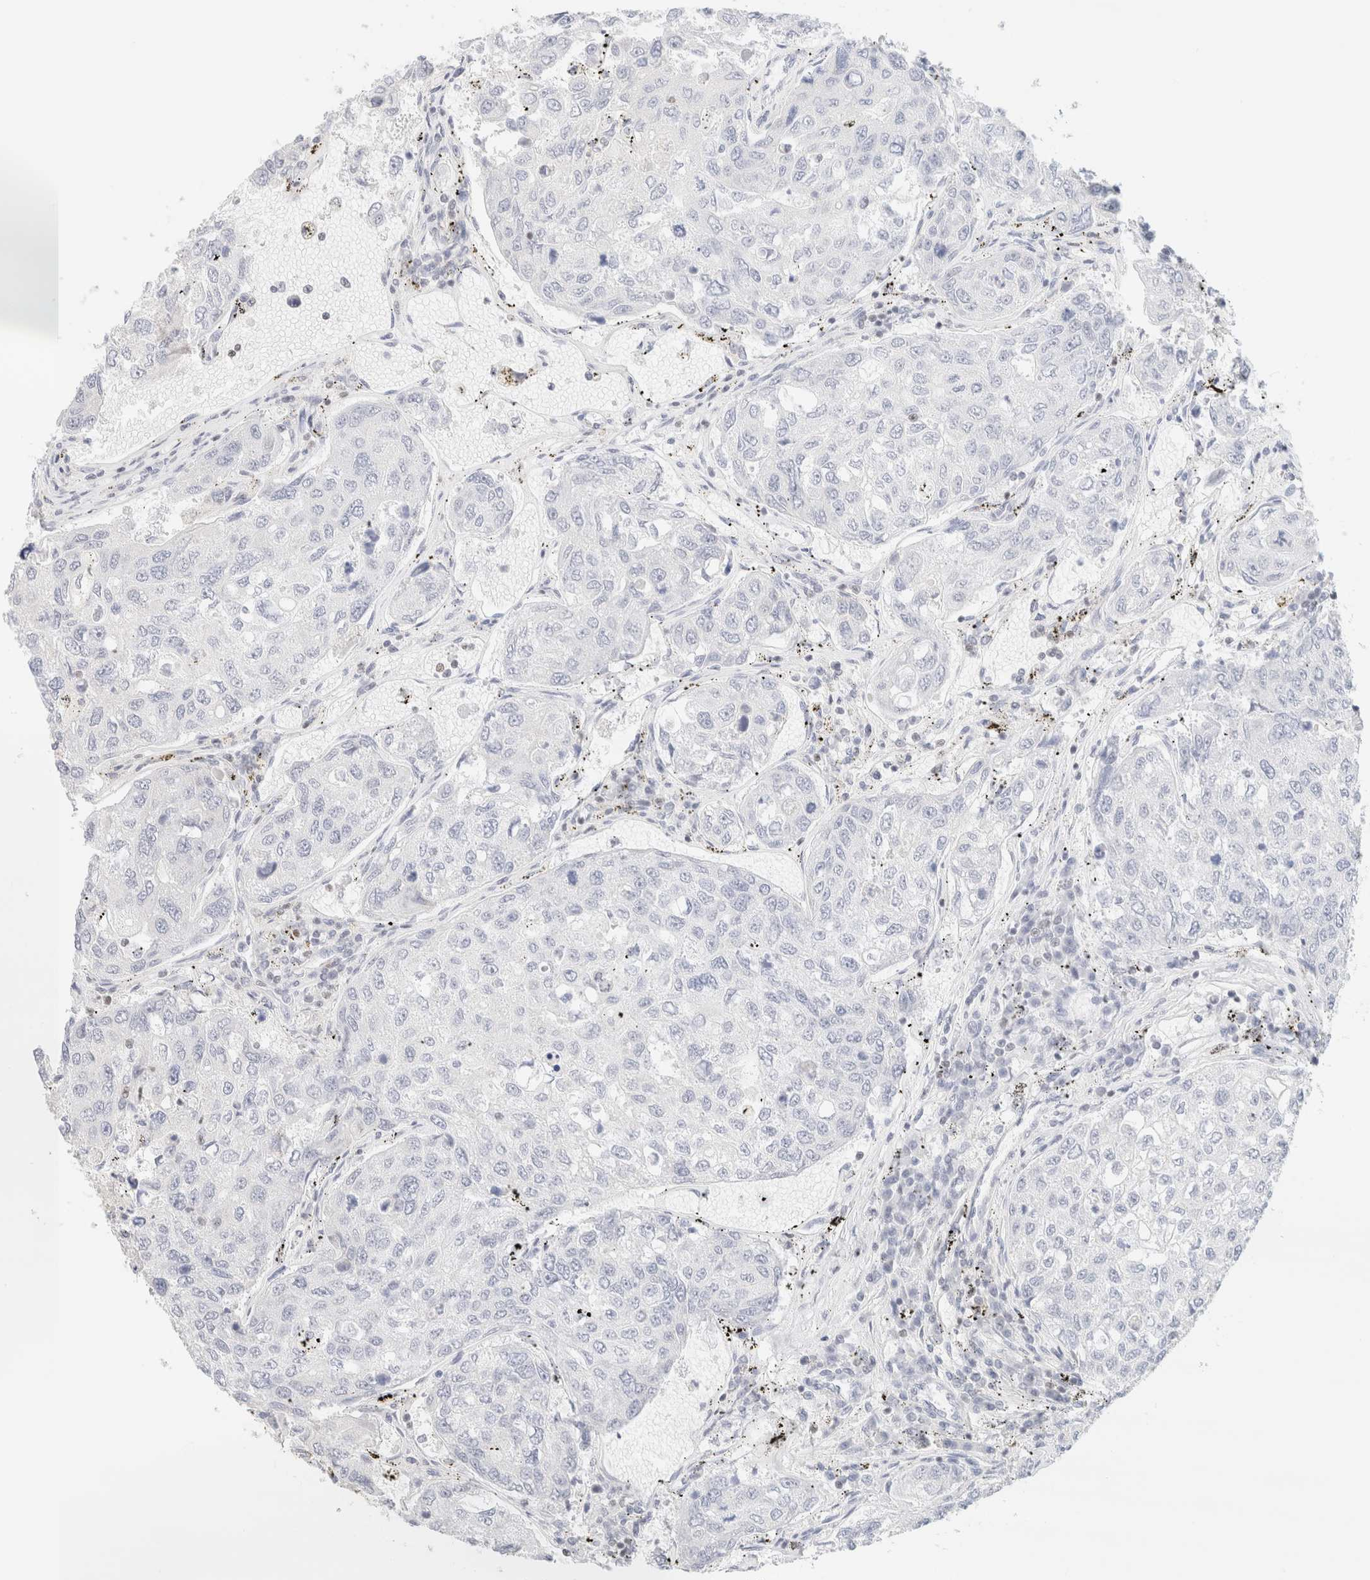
{"staining": {"intensity": "negative", "quantity": "none", "location": "none"}, "tissue": "urothelial cancer", "cell_type": "Tumor cells", "image_type": "cancer", "snomed": [{"axis": "morphology", "description": "Urothelial carcinoma, High grade"}, {"axis": "topography", "description": "Lymph node"}, {"axis": "topography", "description": "Urinary bladder"}], "caption": "Immunohistochemical staining of human high-grade urothelial carcinoma demonstrates no significant positivity in tumor cells.", "gene": "IKZF3", "patient": {"sex": "male", "age": 51}}